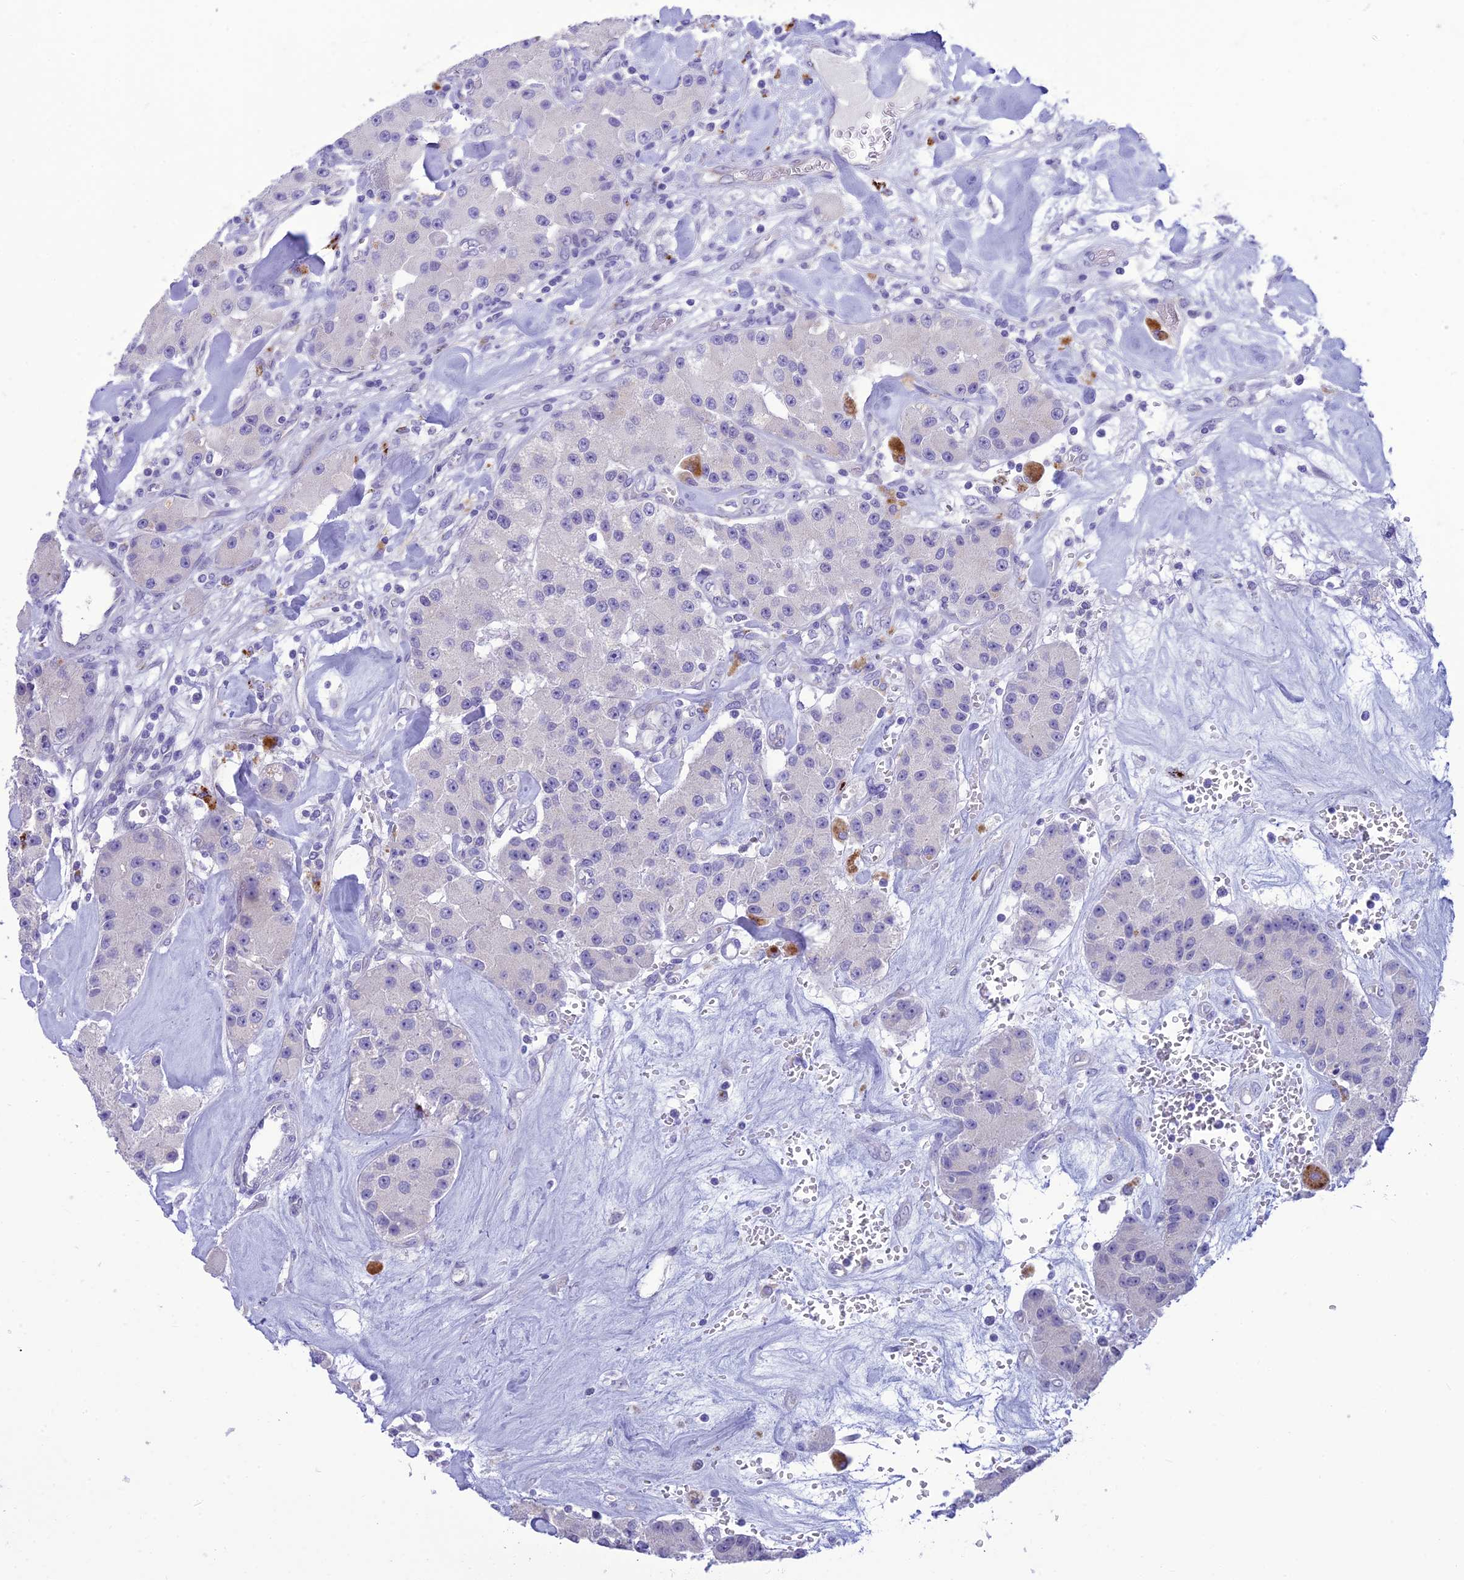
{"staining": {"intensity": "negative", "quantity": "none", "location": "none"}, "tissue": "carcinoid", "cell_type": "Tumor cells", "image_type": "cancer", "snomed": [{"axis": "morphology", "description": "Carcinoid, malignant, NOS"}, {"axis": "topography", "description": "Pancreas"}], "caption": "Immunohistochemistry micrograph of neoplastic tissue: carcinoid (malignant) stained with DAB (3,3'-diaminobenzidine) displays no significant protein staining in tumor cells.", "gene": "DHDH", "patient": {"sex": "male", "age": 41}}